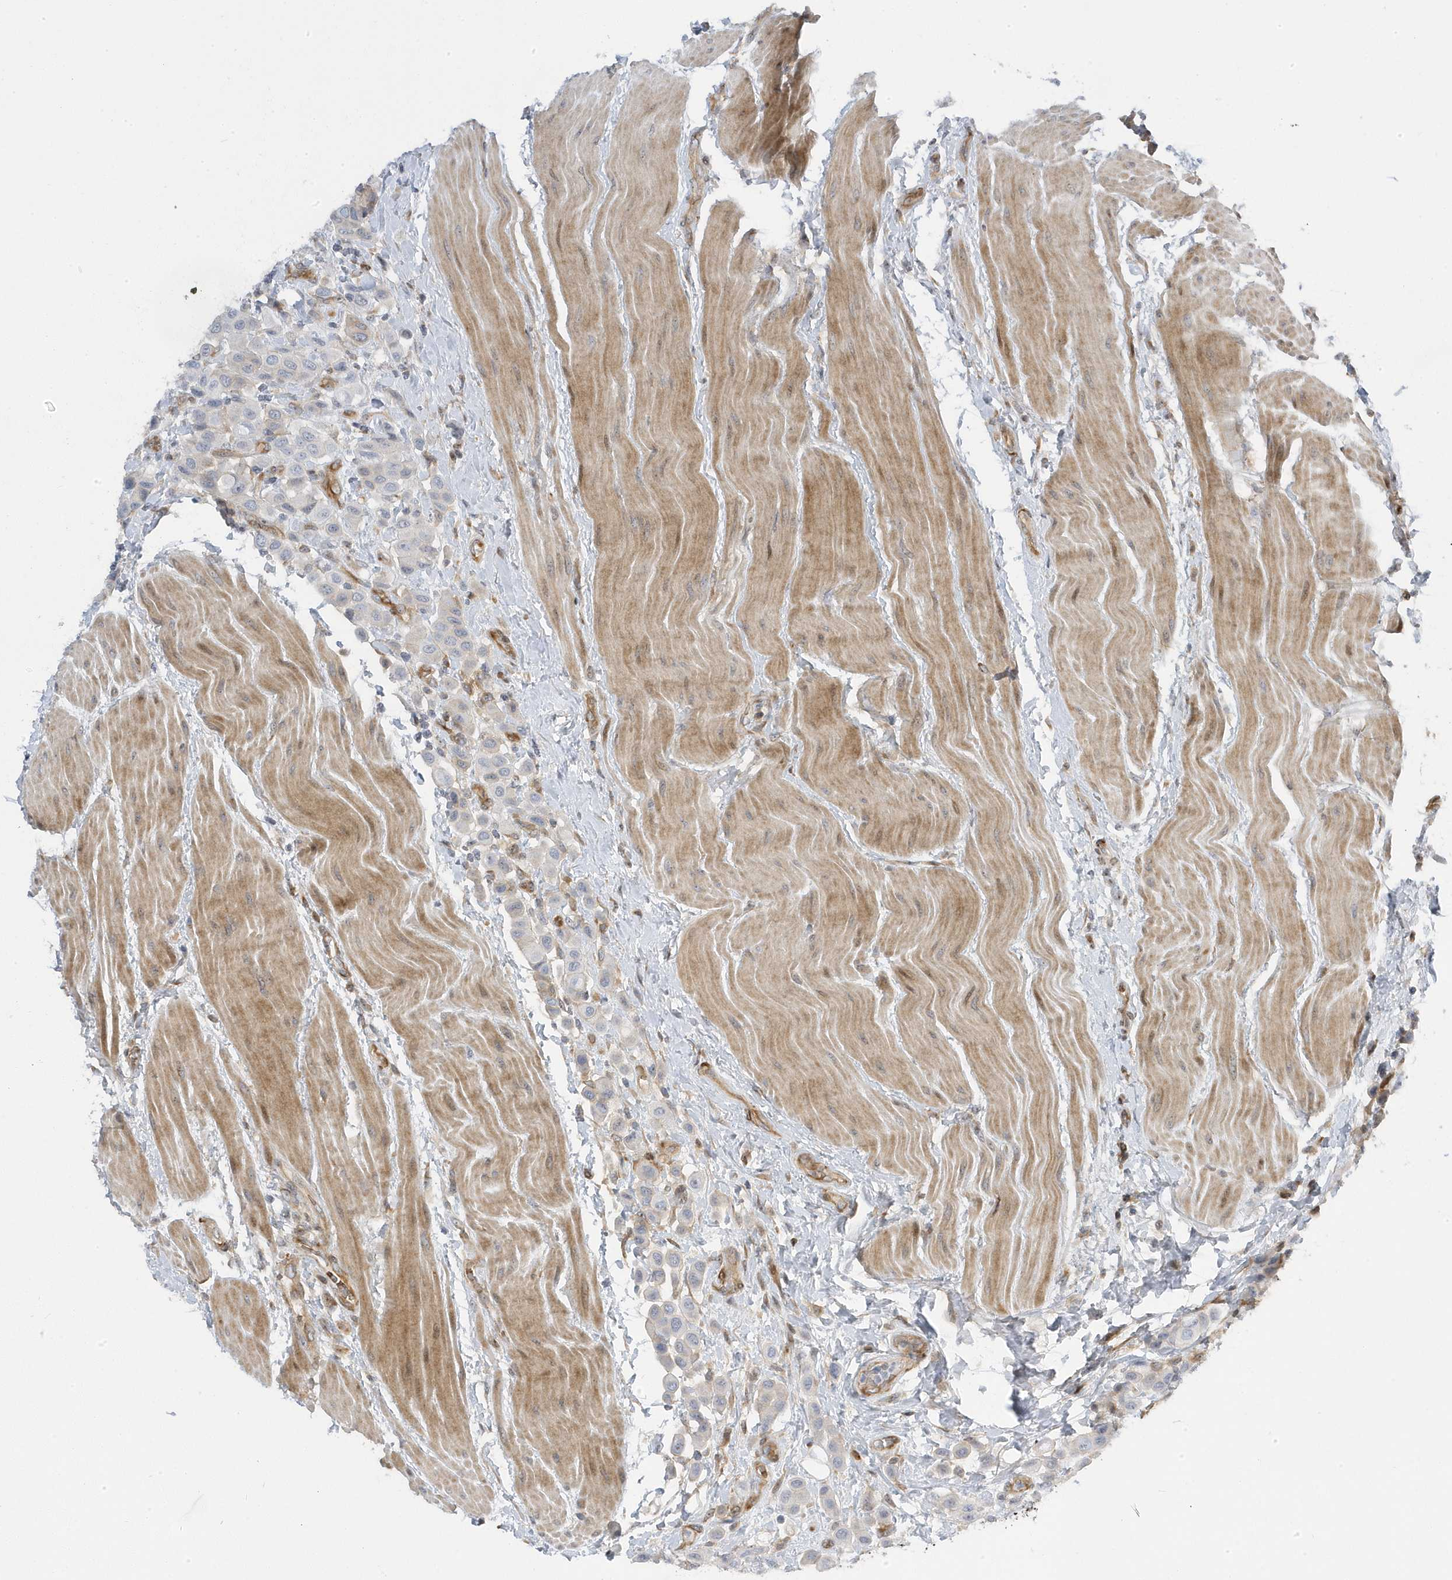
{"staining": {"intensity": "negative", "quantity": "none", "location": "none"}, "tissue": "urothelial cancer", "cell_type": "Tumor cells", "image_type": "cancer", "snomed": [{"axis": "morphology", "description": "Urothelial carcinoma, High grade"}, {"axis": "topography", "description": "Urinary bladder"}], "caption": "Immunohistochemical staining of human urothelial cancer displays no significant positivity in tumor cells.", "gene": "MAP7D3", "patient": {"sex": "male", "age": 50}}